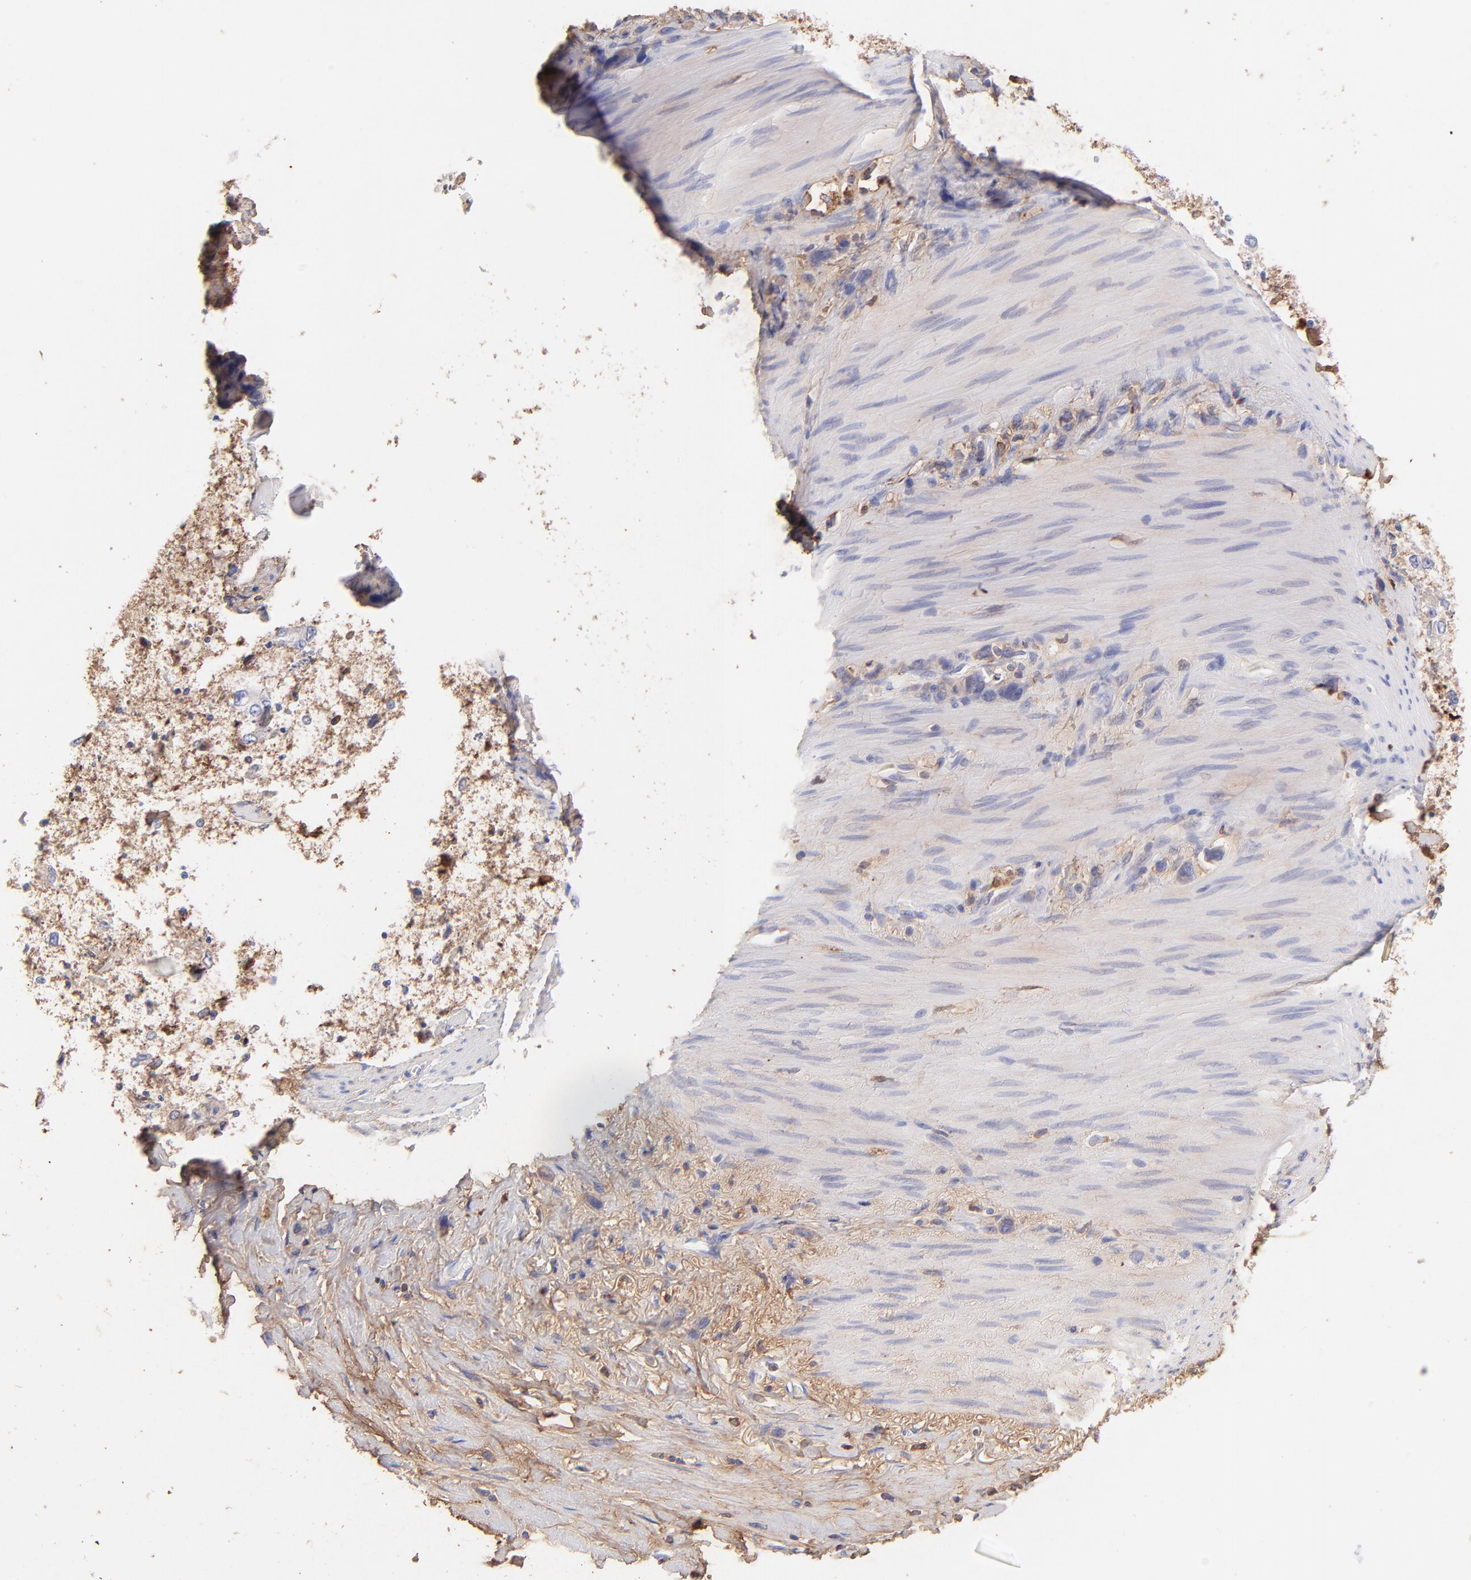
{"staining": {"intensity": "weak", "quantity": "25%-75%", "location": "cytoplasmic/membranous"}, "tissue": "stomach cancer", "cell_type": "Tumor cells", "image_type": "cancer", "snomed": [{"axis": "morphology", "description": "Normal tissue, NOS"}, {"axis": "morphology", "description": "Adenocarcinoma, NOS"}, {"axis": "morphology", "description": "Adenocarcinoma, High grade"}, {"axis": "topography", "description": "Stomach, upper"}, {"axis": "topography", "description": "Stomach"}], "caption": "Immunohistochemistry (IHC) of stomach cancer shows low levels of weak cytoplasmic/membranous staining in approximately 25%-75% of tumor cells.", "gene": "BGN", "patient": {"sex": "female", "age": 65}}